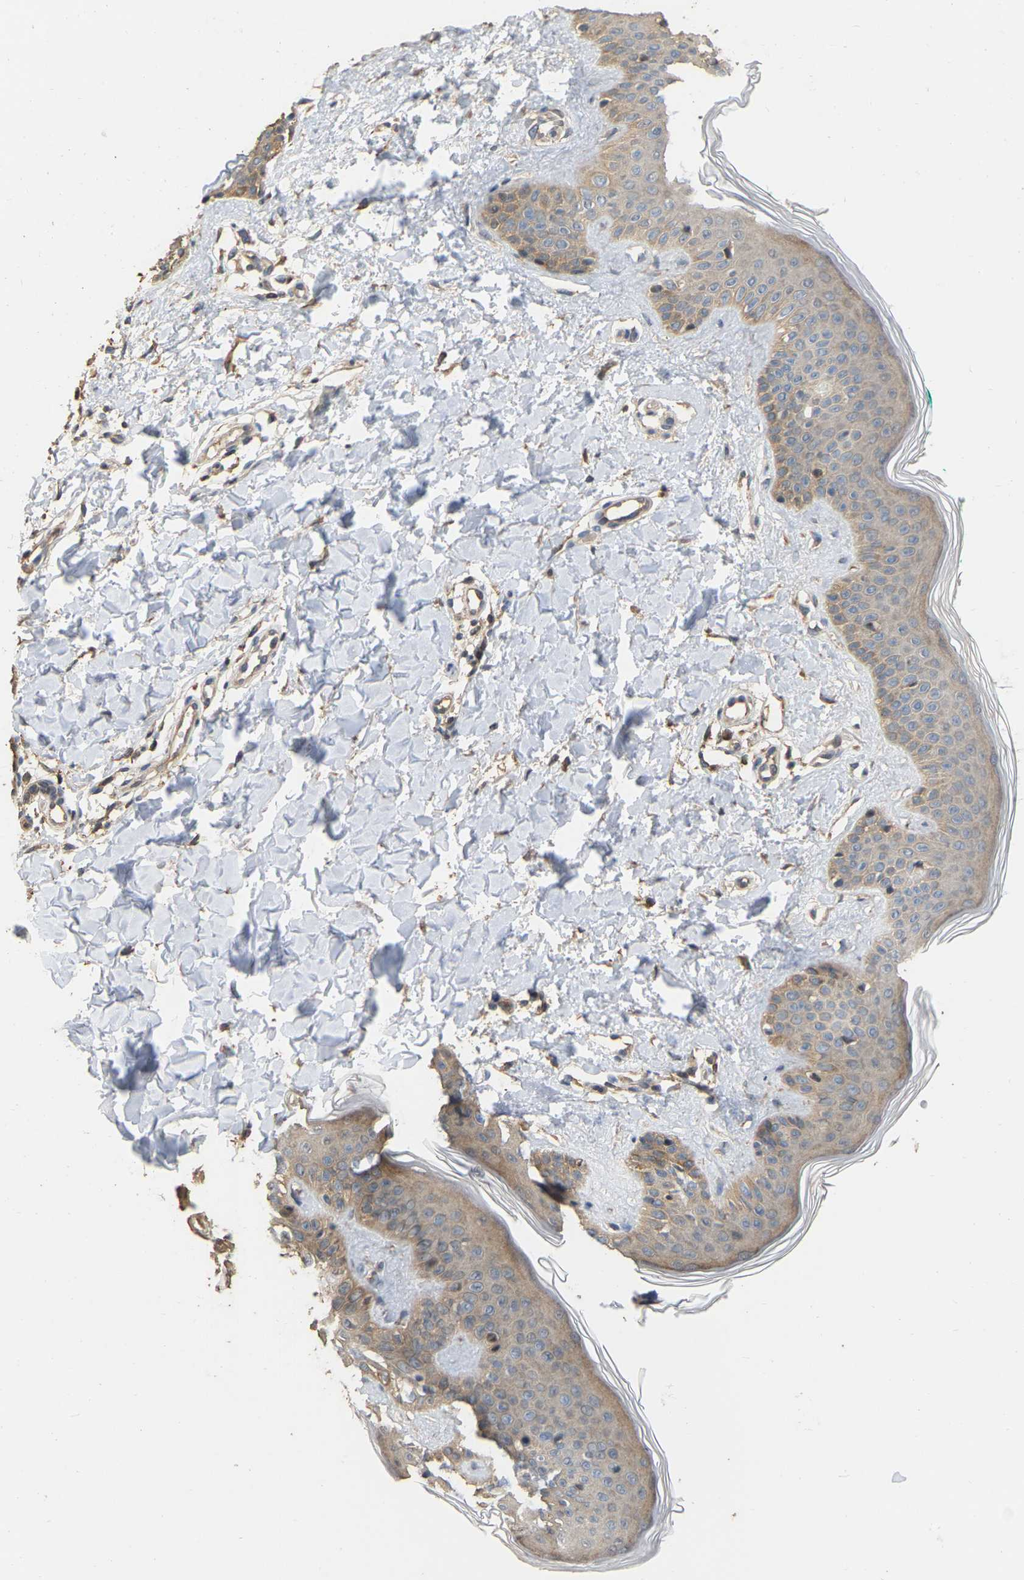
{"staining": {"intensity": "moderate", "quantity": ">75%", "location": "cytoplasmic/membranous"}, "tissue": "skin", "cell_type": "Fibroblasts", "image_type": "normal", "snomed": [{"axis": "morphology", "description": "Normal tissue, NOS"}, {"axis": "topography", "description": "Skin"}], "caption": "IHC staining of unremarkable skin, which shows medium levels of moderate cytoplasmic/membranous positivity in about >75% of fibroblasts indicating moderate cytoplasmic/membranous protein staining. The staining was performed using DAB (3,3'-diaminobenzidine) (brown) for protein detection and nuclei were counterstained in hematoxylin (blue).", "gene": "NCS1", "patient": {"sex": "male", "age": 30}}